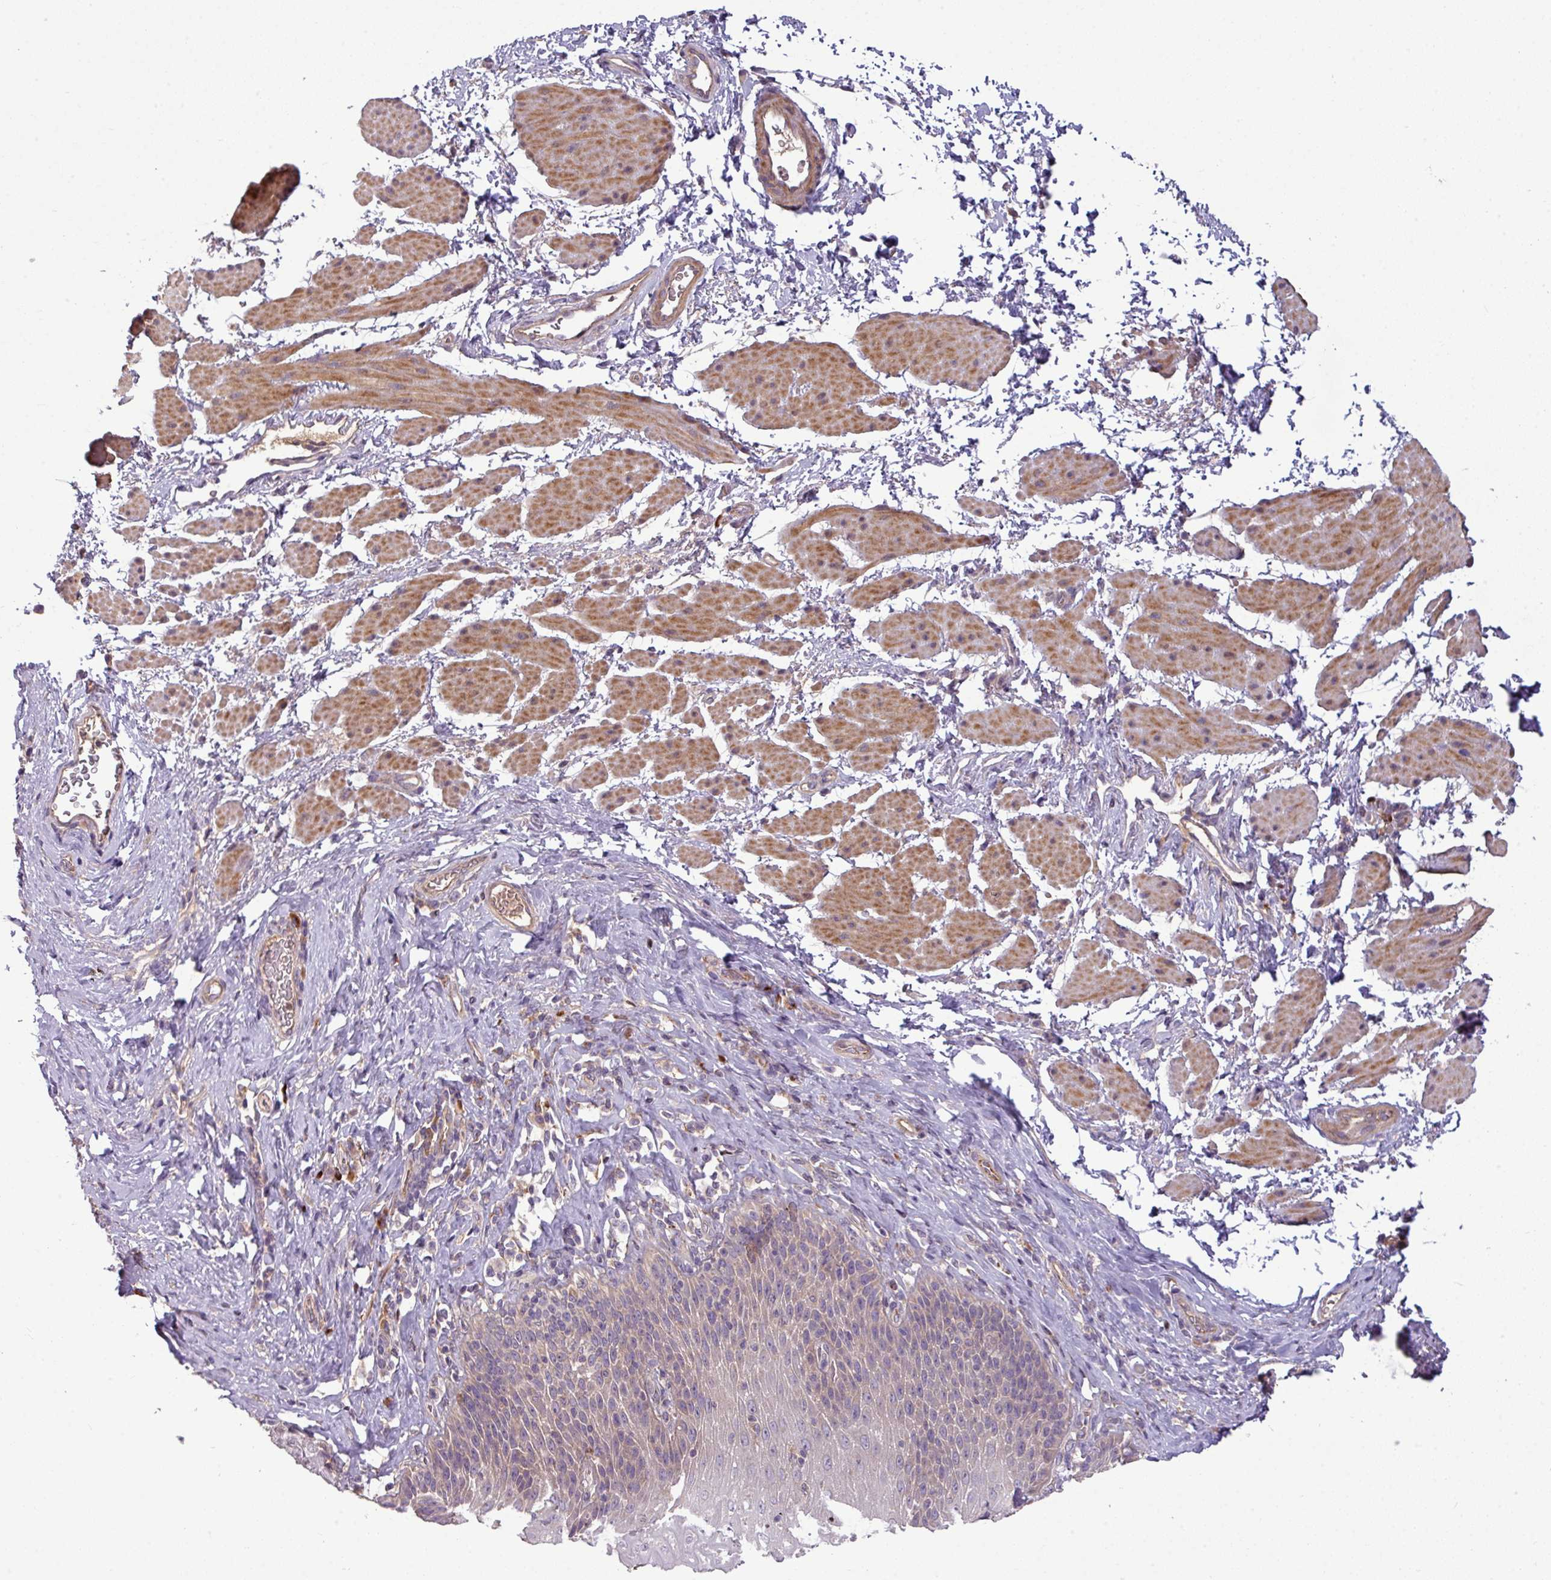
{"staining": {"intensity": "weak", "quantity": "<25%", "location": "cytoplasmic/membranous"}, "tissue": "esophagus", "cell_type": "Squamous epithelial cells", "image_type": "normal", "snomed": [{"axis": "morphology", "description": "Normal tissue, NOS"}, {"axis": "topography", "description": "Esophagus"}], "caption": "An IHC photomicrograph of benign esophagus is shown. There is no staining in squamous epithelial cells of esophagus. (Immunohistochemistry, brightfield microscopy, high magnification).", "gene": "PAPLN", "patient": {"sex": "female", "age": 61}}